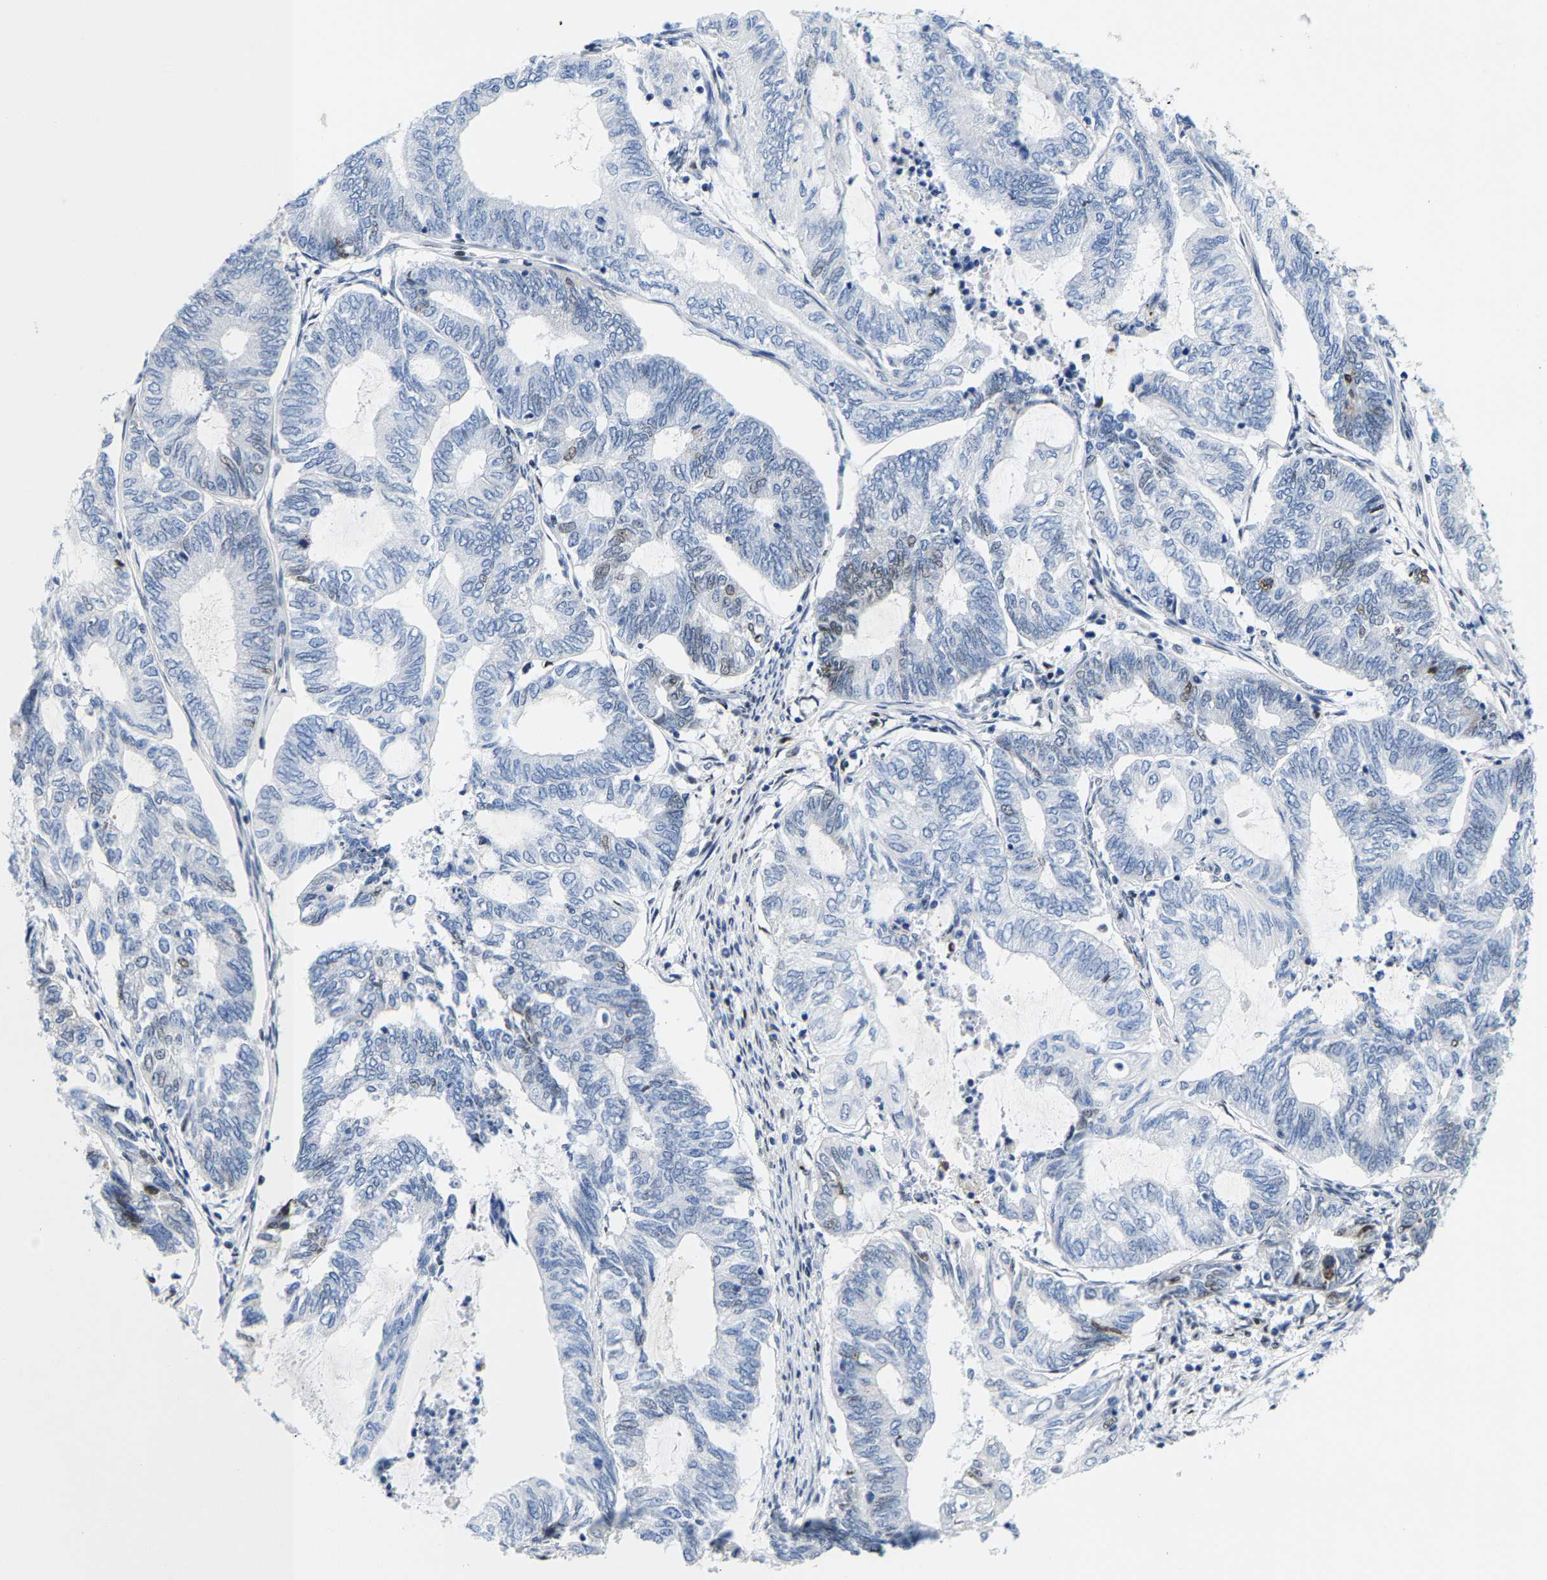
{"staining": {"intensity": "negative", "quantity": "none", "location": "none"}, "tissue": "endometrial cancer", "cell_type": "Tumor cells", "image_type": "cancer", "snomed": [{"axis": "morphology", "description": "Adenocarcinoma, NOS"}, {"axis": "topography", "description": "Uterus"}, {"axis": "topography", "description": "Endometrium"}], "caption": "A high-resolution image shows immunohistochemistry staining of endometrial cancer, which displays no significant expression in tumor cells.", "gene": "SETD1B", "patient": {"sex": "female", "age": 70}}